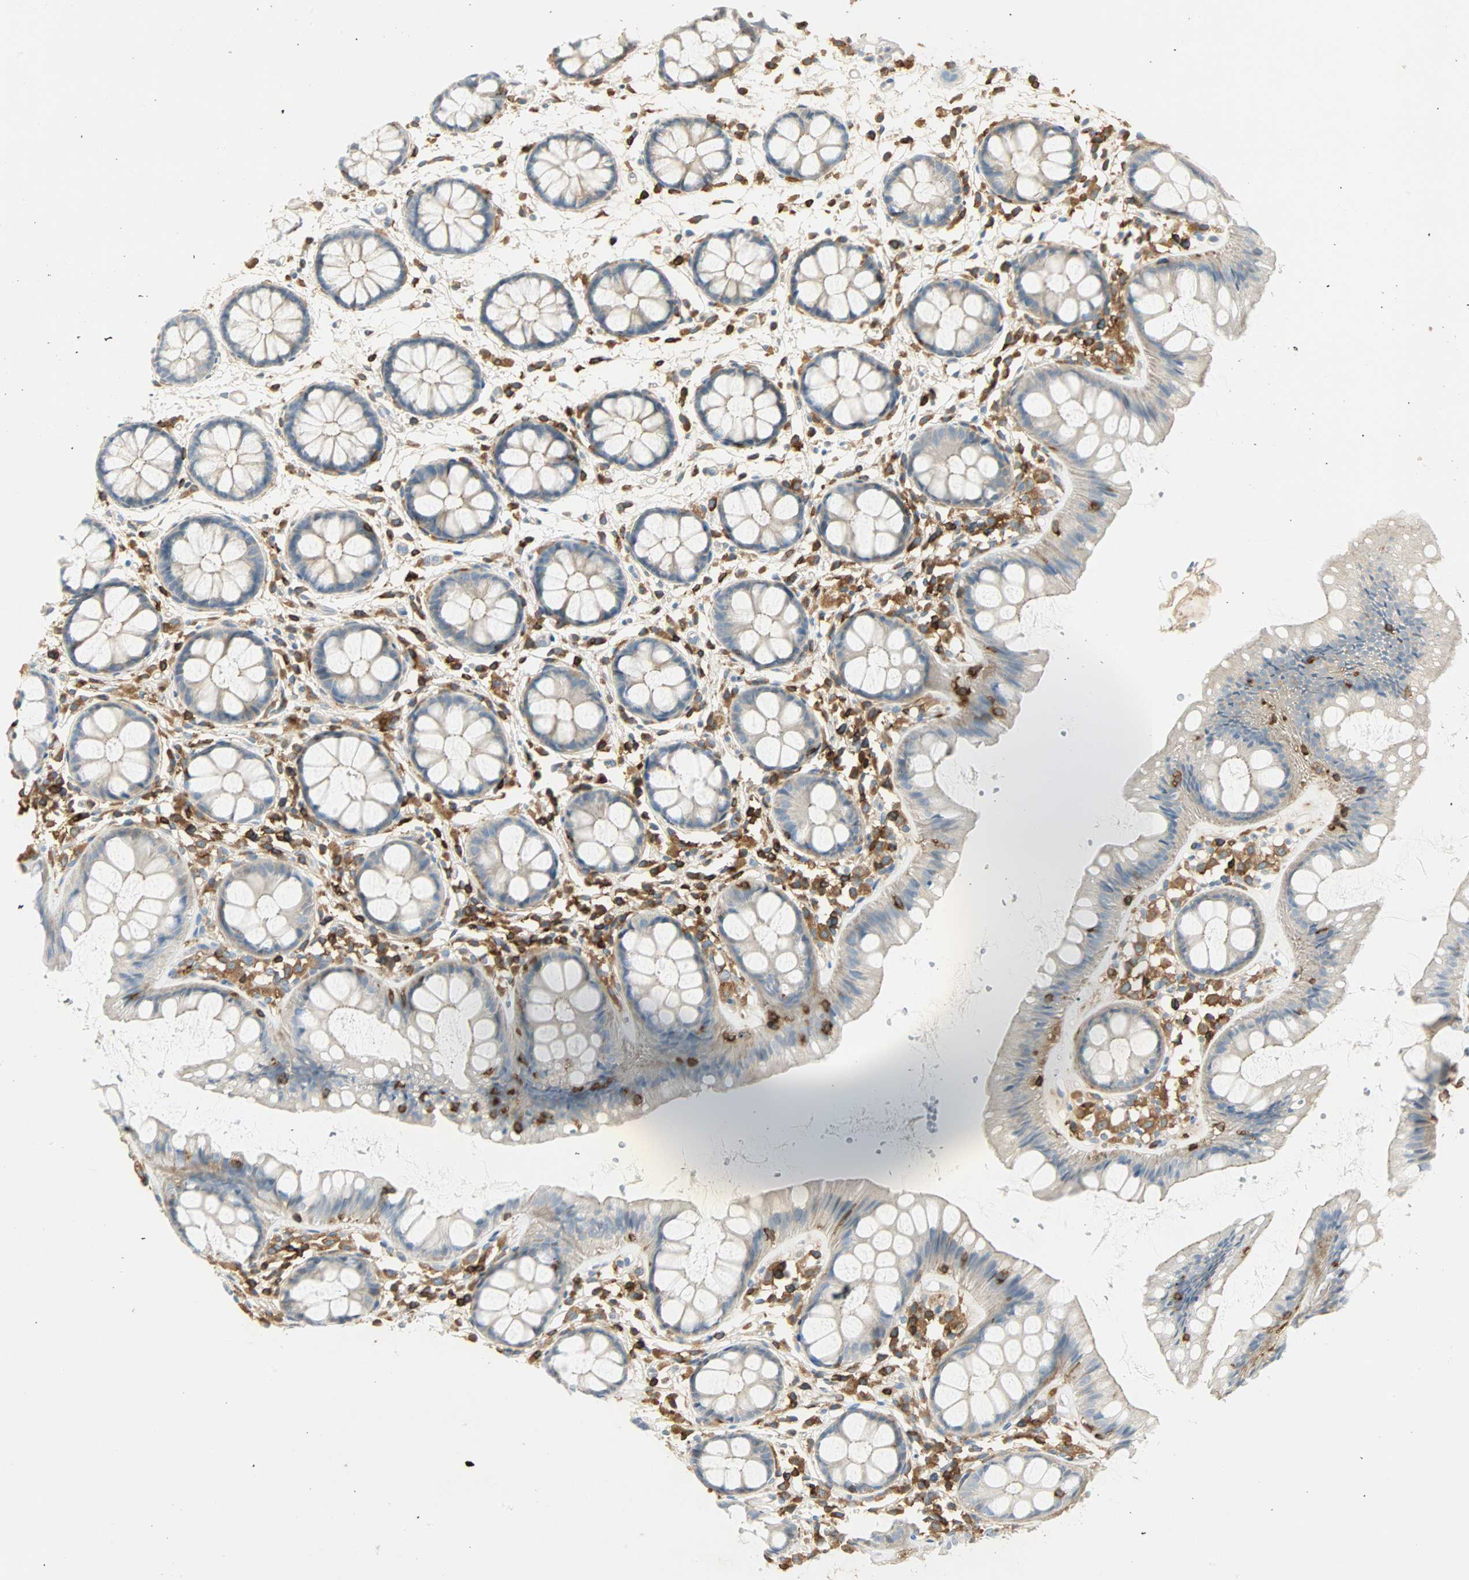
{"staining": {"intensity": "negative", "quantity": "none", "location": "none"}, "tissue": "rectum", "cell_type": "Glandular cells", "image_type": "normal", "snomed": [{"axis": "morphology", "description": "Normal tissue, NOS"}, {"axis": "topography", "description": "Rectum"}], "caption": "Benign rectum was stained to show a protein in brown. There is no significant positivity in glandular cells. (DAB (3,3'-diaminobenzidine) IHC, high magnification).", "gene": "FMNL1", "patient": {"sex": "female", "age": 66}}